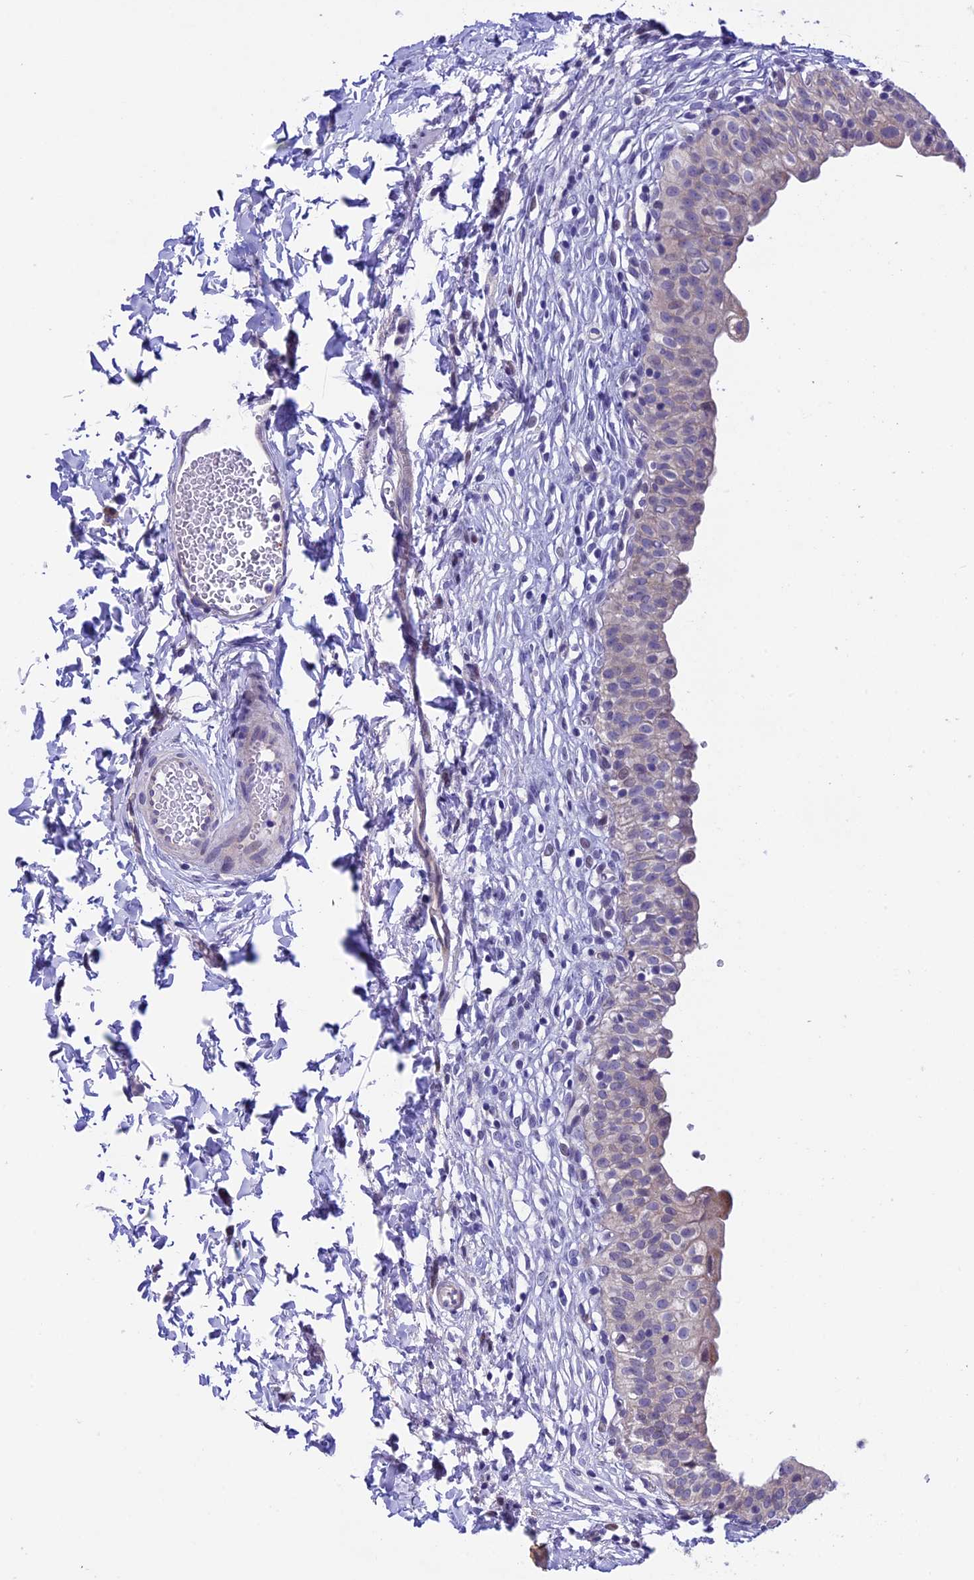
{"staining": {"intensity": "weak", "quantity": "25%-75%", "location": "cytoplasmic/membranous"}, "tissue": "urinary bladder", "cell_type": "Urothelial cells", "image_type": "normal", "snomed": [{"axis": "morphology", "description": "Normal tissue, NOS"}, {"axis": "topography", "description": "Urinary bladder"}], "caption": "Urothelial cells show low levels of weak cytoplasmic/membranous expression in approximately 25%-75% of cells in unremarkable human urinary bladder.", "gene": "TMEM171", "patient": {"sex": "male", "age": 55}}